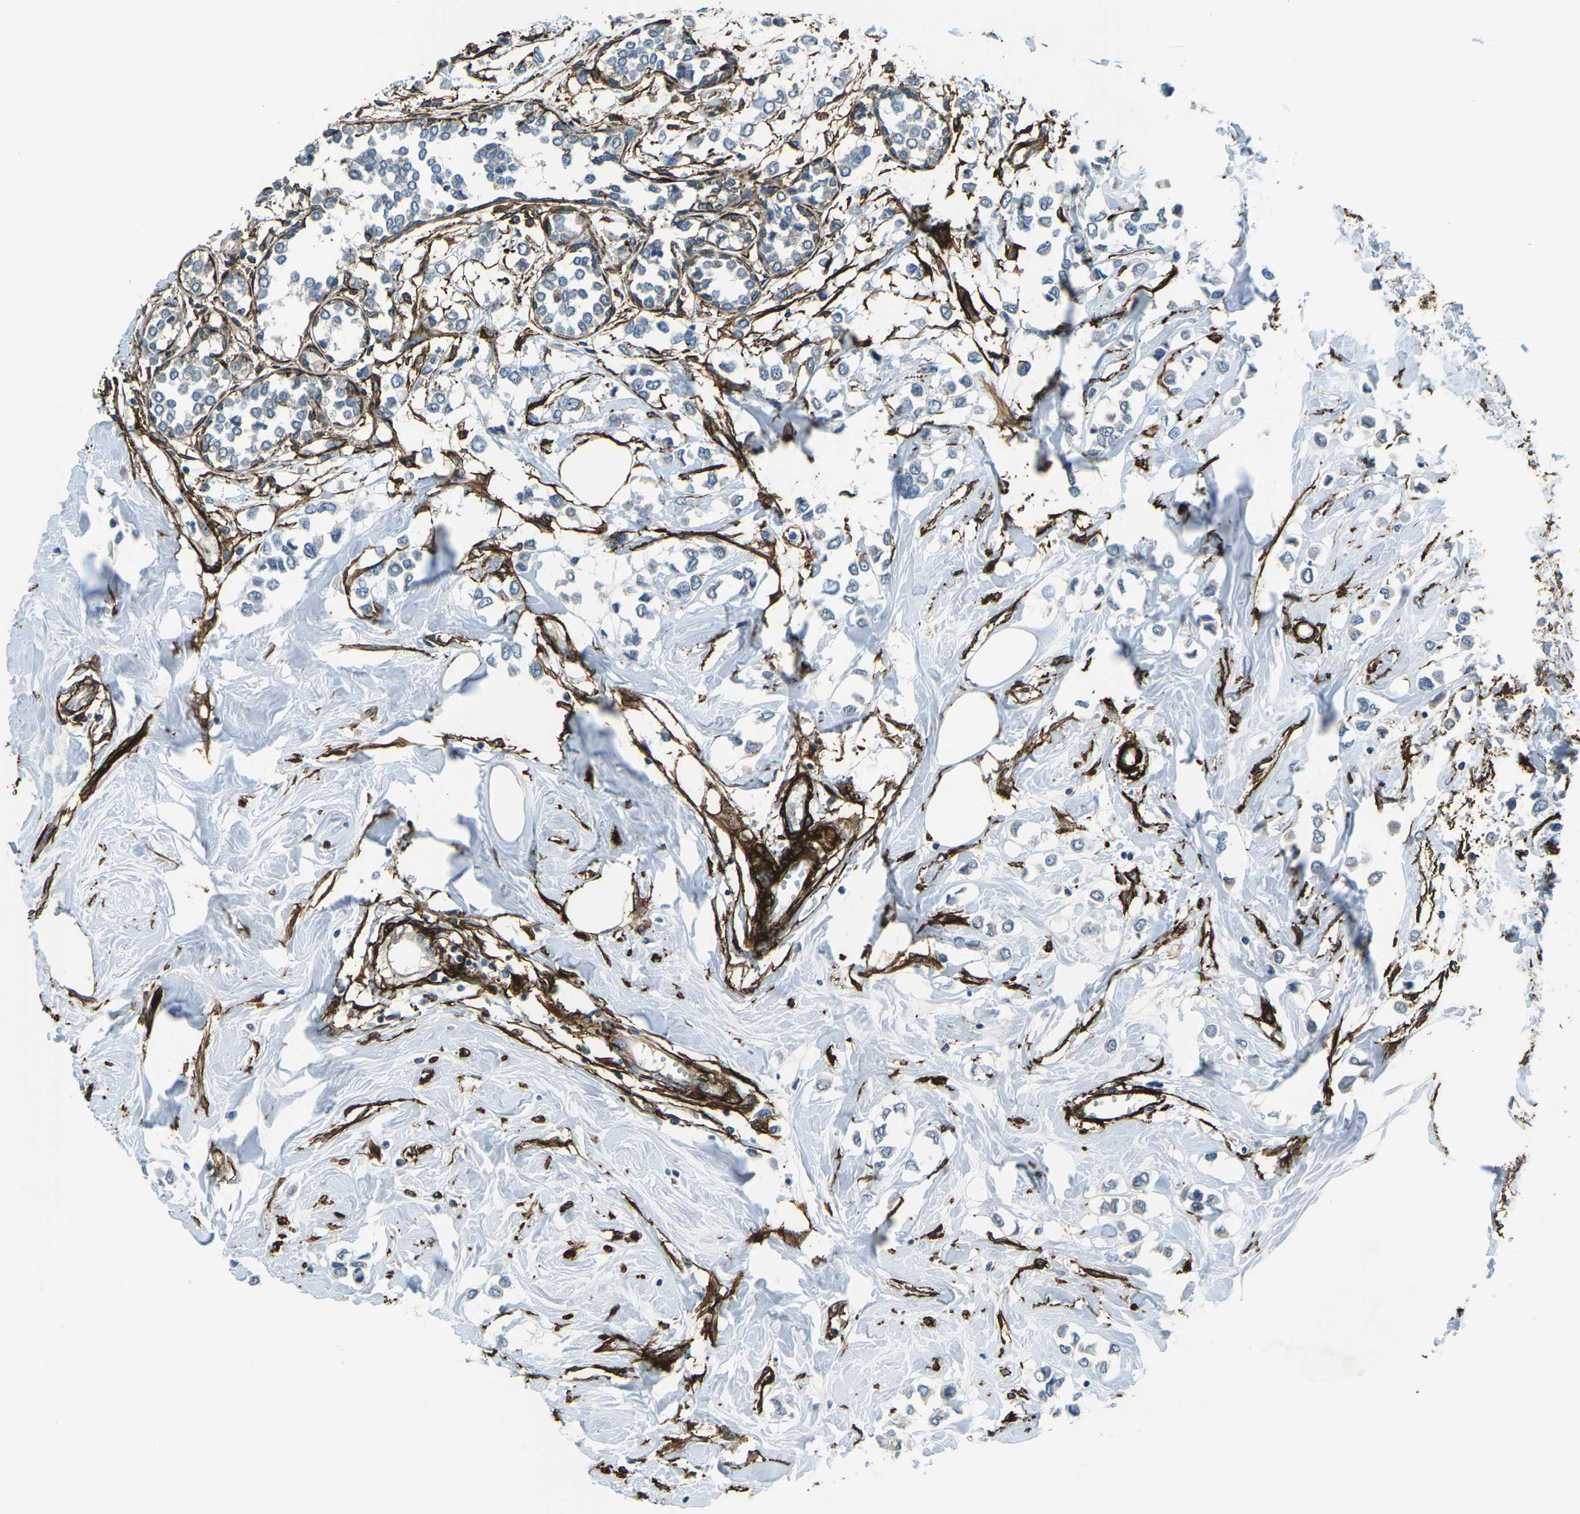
{"staining": {"intensity": "negative", "quantity": "none", "location": "none"}, "tissue": "breast cancer", "cell_type": "Tumor cells", "image_type": "cancer", "snomed": [{"axis": "morphology", "description": "Lobular carcinoma"}, {"axis": "topography", "description": "Breast"}], "caption": "Breast lobular carcinoma stained for a protein using IHC demonstrates no expression tumor cells.", "gene": "GRAMD1C", "patient": {"sex": "female", "age": 51}}